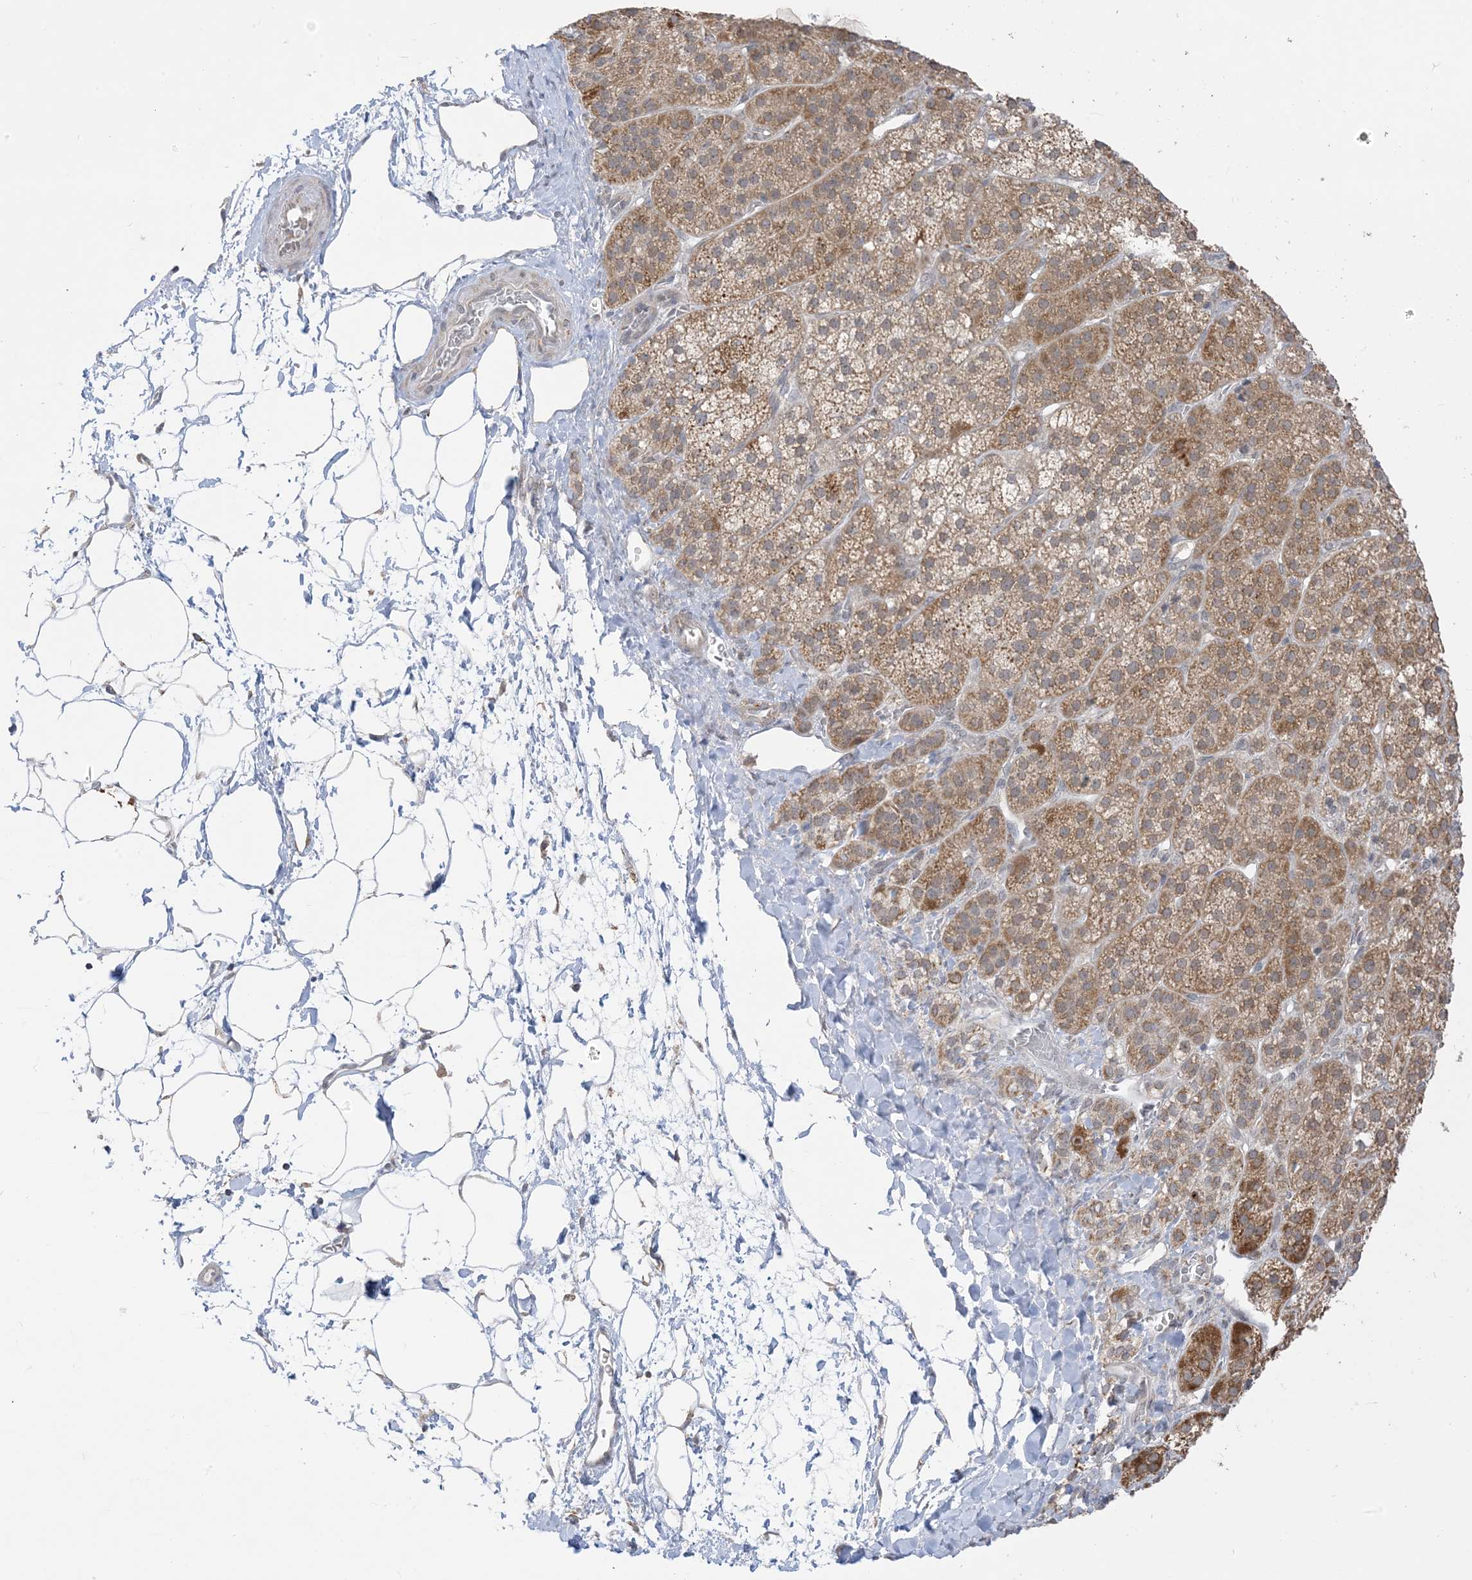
{"staining": {"intensity": "moderate", "quantity": ">75%", "location": "cytoplasmic/membranous"}, "tissue": "adrenal gland", "cell_type": "Glandular cells", "image_type": "normal", "snomed": [{"axis": "morphology", "description": "Normal tissue, NOS"}, {"axis": "topography", "description": "Adrenal gland"}], "caption": "Immunohistochemical staining of normal human adrenal gland exhibits medium levels of moderate cytoplasmic/membranous expression in about >75% of glandular cells.", "gene": "KANSL3", "patient": {"sex": "female", "age": 57}}